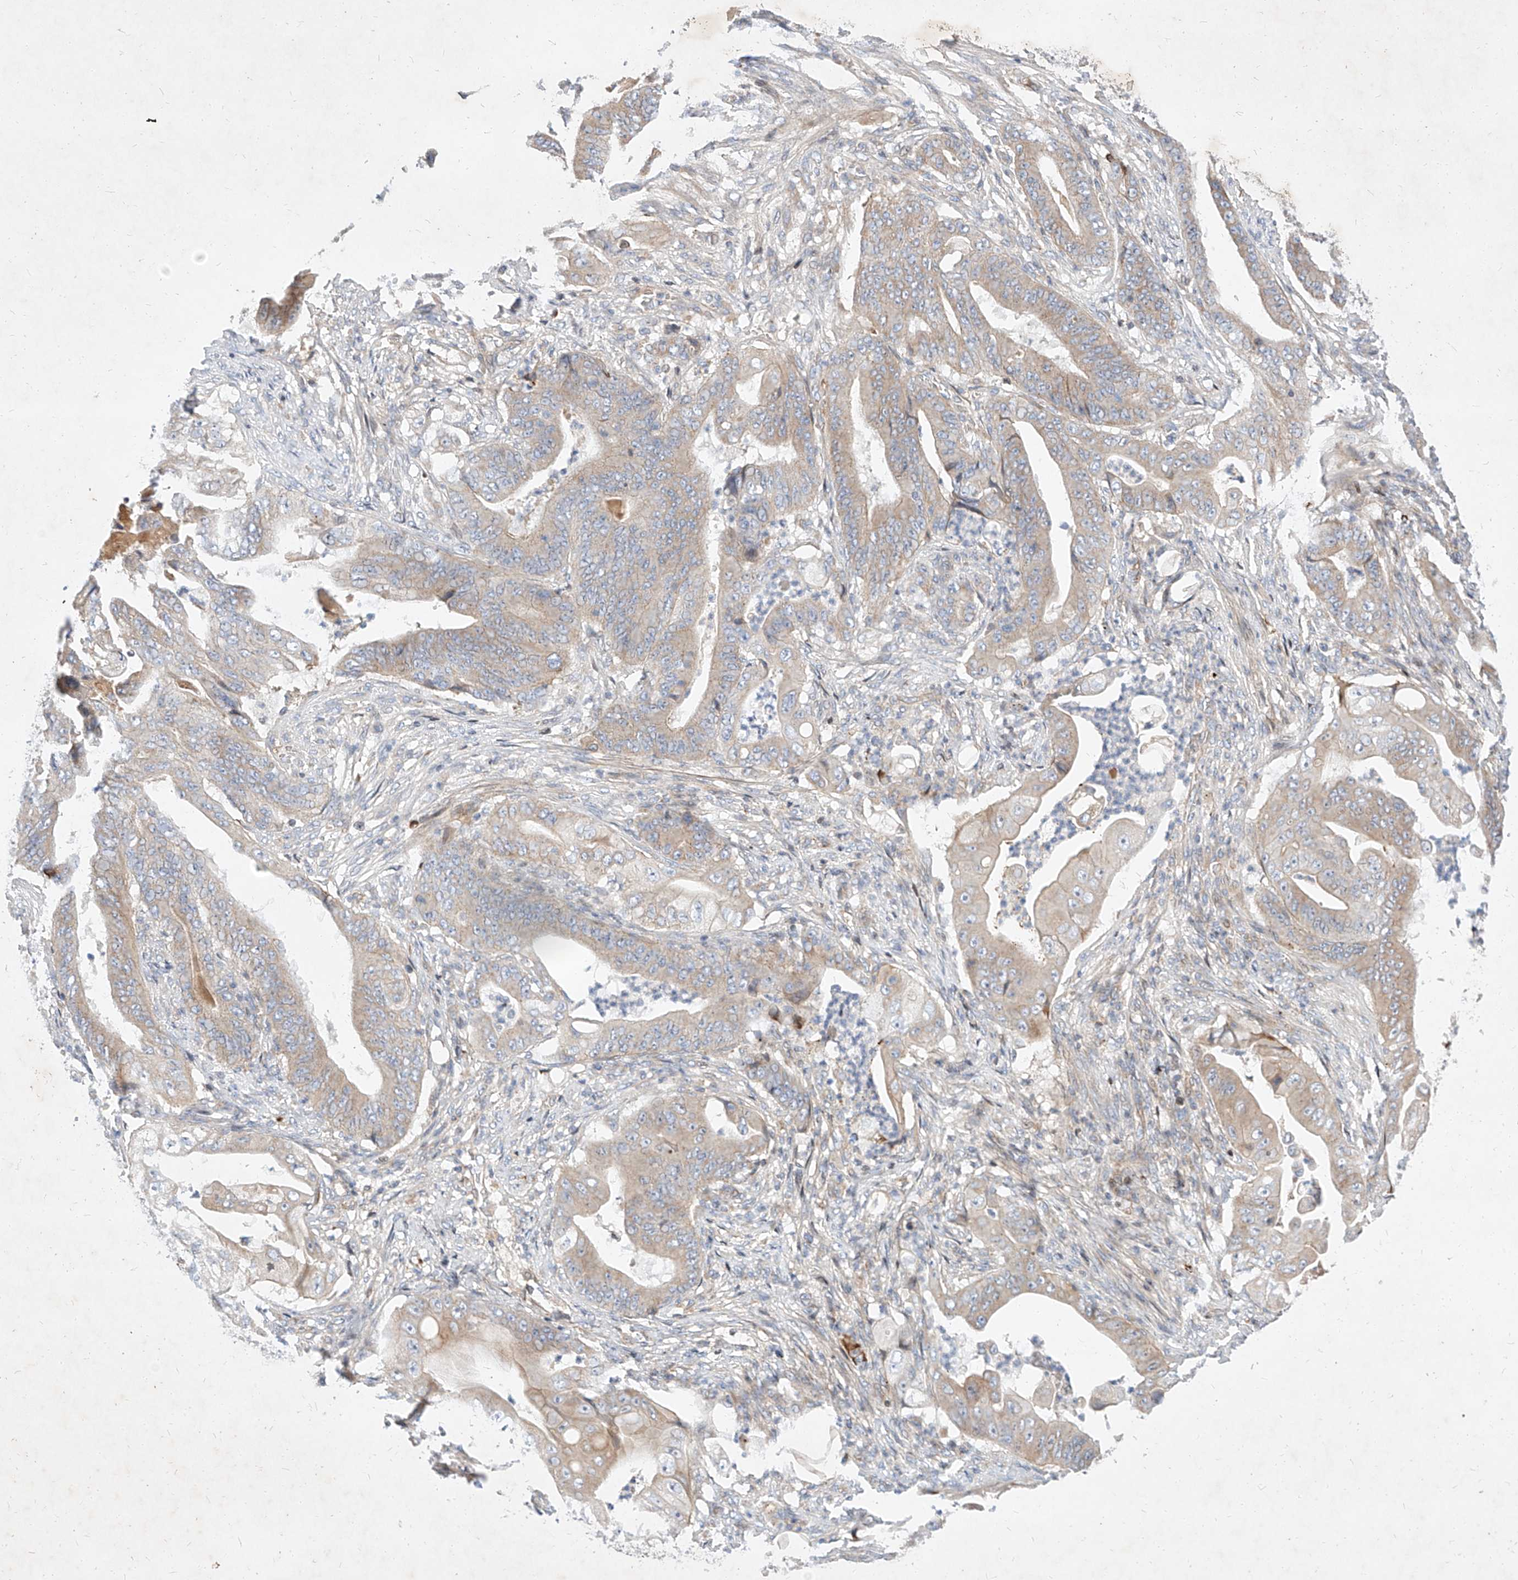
{"staining": {"intensity": "weak", "quantity": "<25%", "location": "cytoplasmic/membranous"}, "tissue": "stomach cancer", "cell_type": "Tumor cells", "image_type": "cancer", "snomed": [{"axis": "morphology", "description": "Adenocarcinoma, NOS"}, {"axis": "topography", "description": "Stomach"}], "caption": "Immunohistochemical staining of stomach cancer reveals no significant expression in tumor cells.", "gene": "OSGEPL1", "patient": {"sex": "female", "age": 73}}